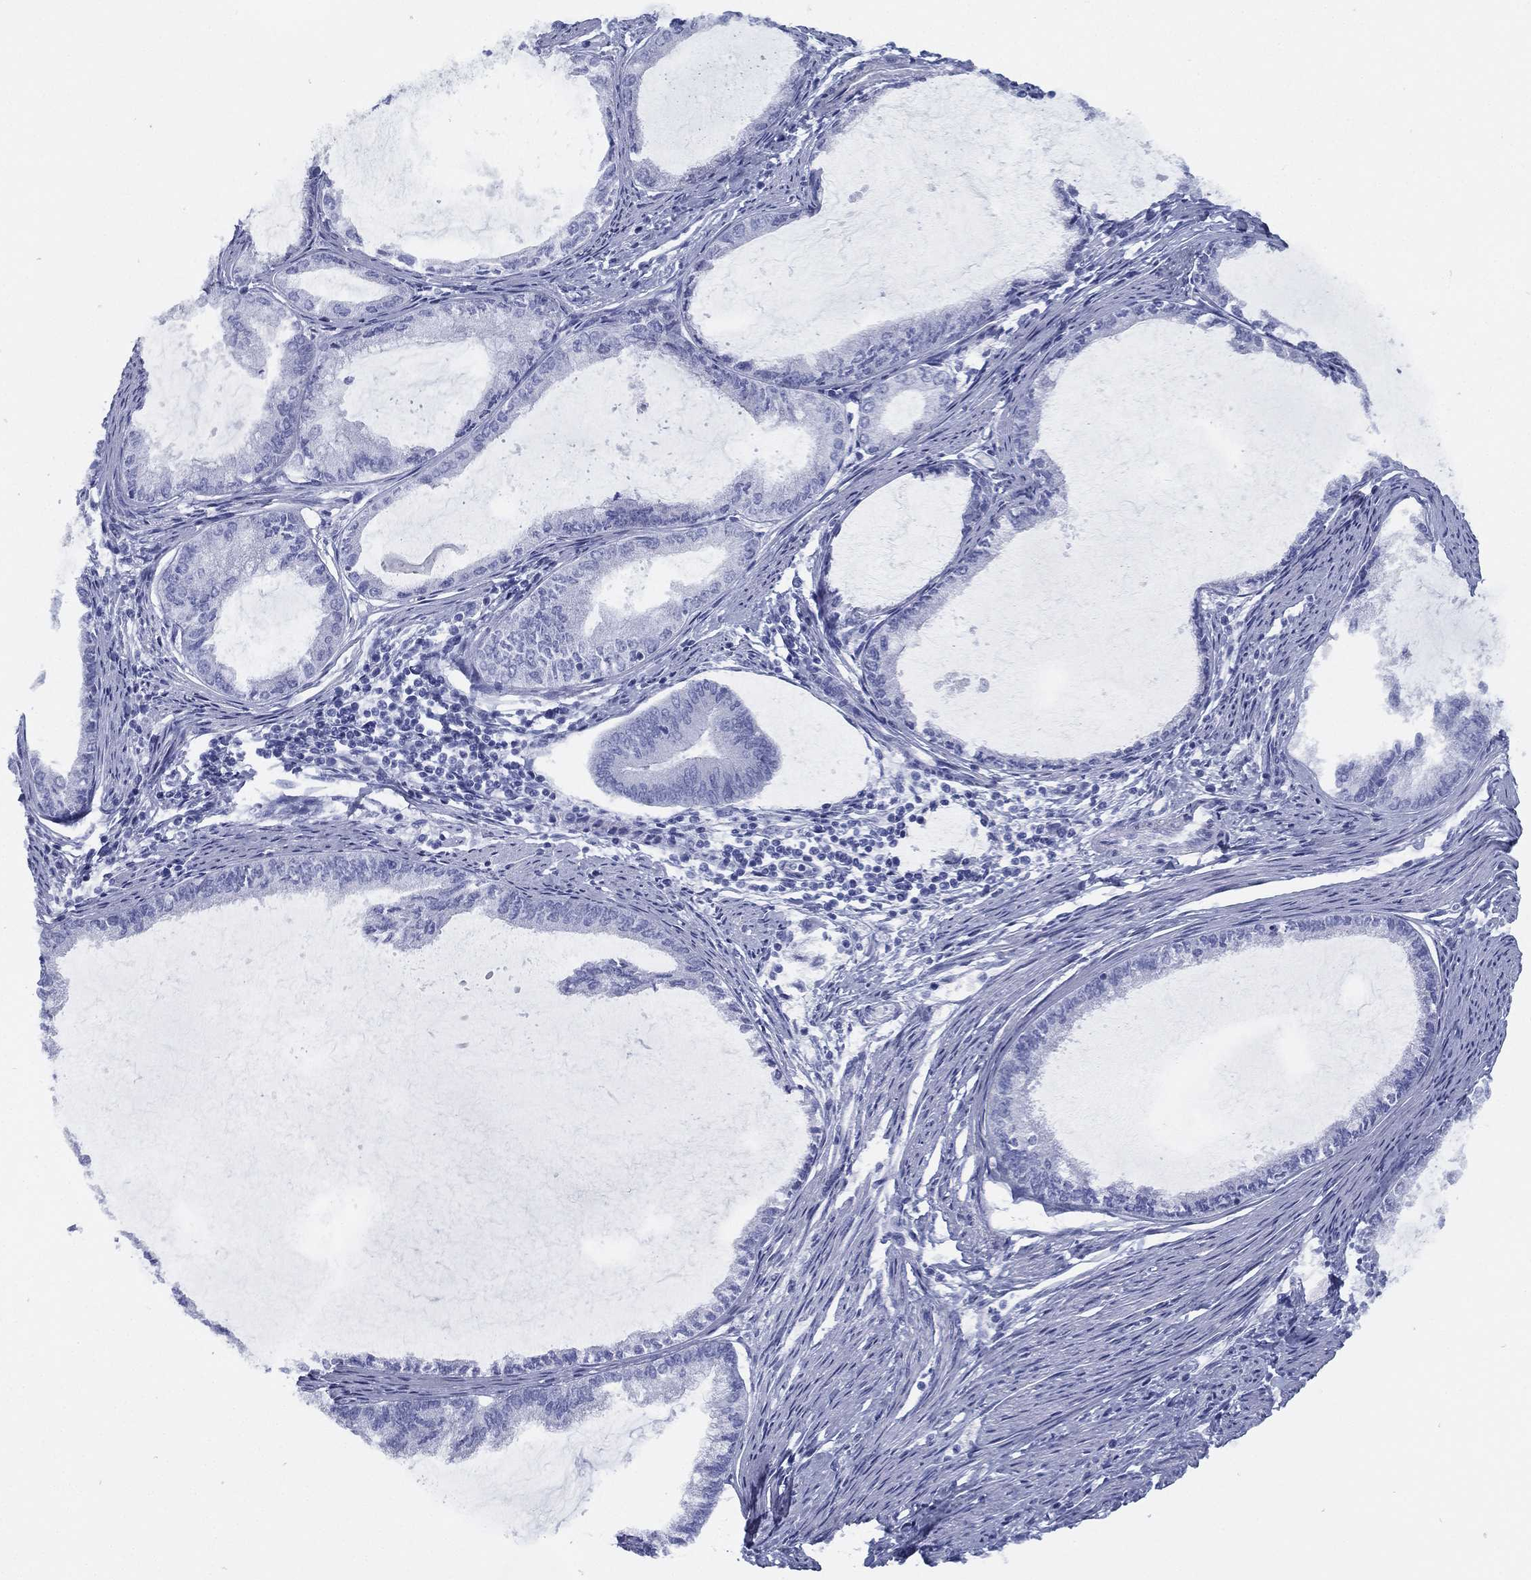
{"staining": {"intensity": "negative", "quantity": "none", "location": "none"}, "tissue": "endometrial cancer", "cell_type": "Tumor cells", "image_type": "cancer", "snomed": [{"axis": "morphology", "description": "Adenocarcinoma, NOS"}, {"axis": "topography", "description": "Endometrium"}], "caption": "A micrograph of human adenocarcinoma (endometrial) is negative for staining in tumor cells.", "gene": "TMEM252", "patient": {"sex": "female", "age": 86}}